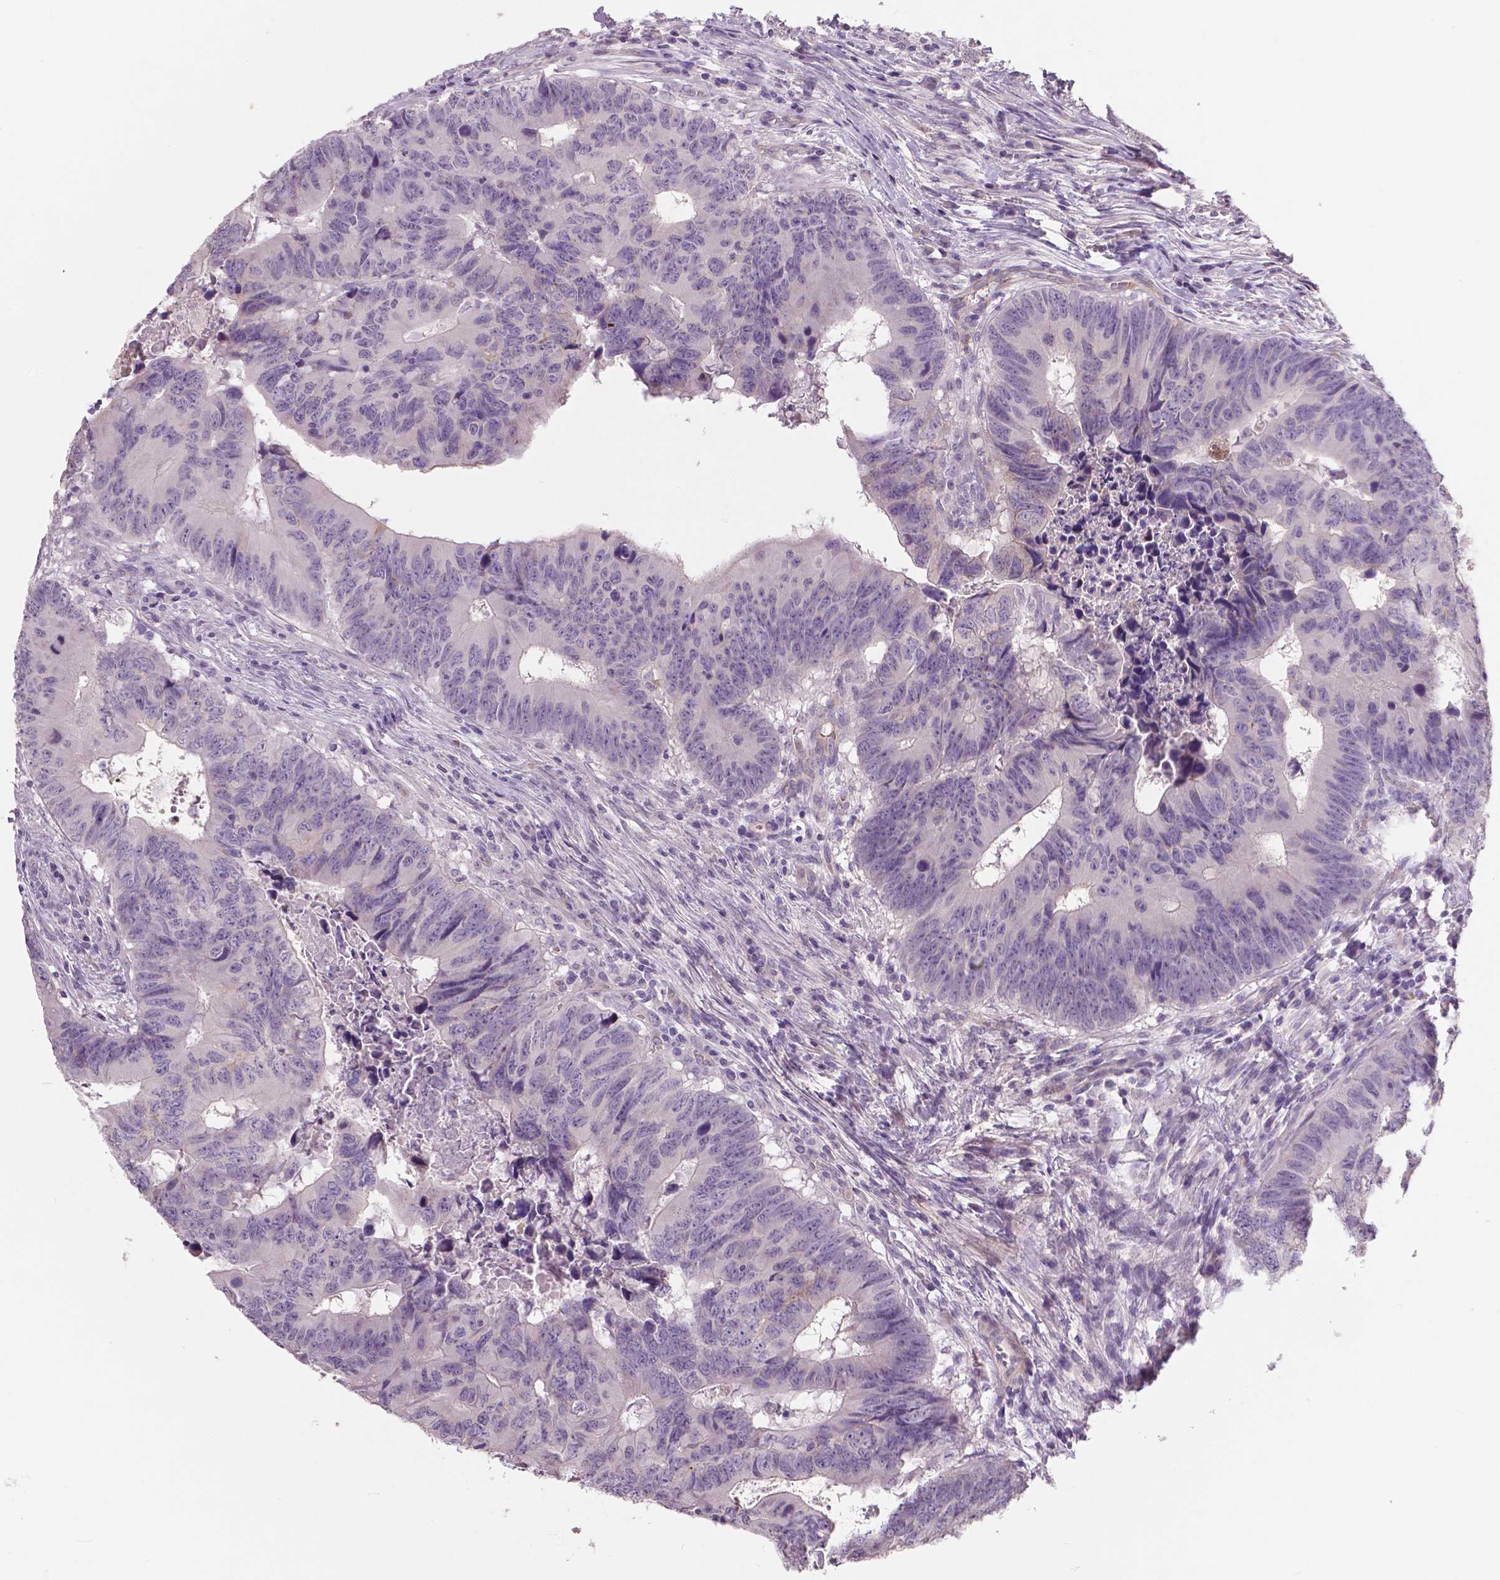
{"staining": {"intensity": "negative", "quantity": "none", "location": "none"}, "tissue": "colorectal cancer", "cell_type": "Tumor cells", "image_type": "cancer", "snomed": [{"axis": "morphology", "description": "Adenocarcinoma, NOS"}, {"axis": "topography", "description": "Colon"}], "caption": "This is an IHC histopathology image of adenocarcinoma (colorectal). There is no positivity in tumor cells.", "gene": "FLT1", "patient": {"sex": "female", "age": 82}}